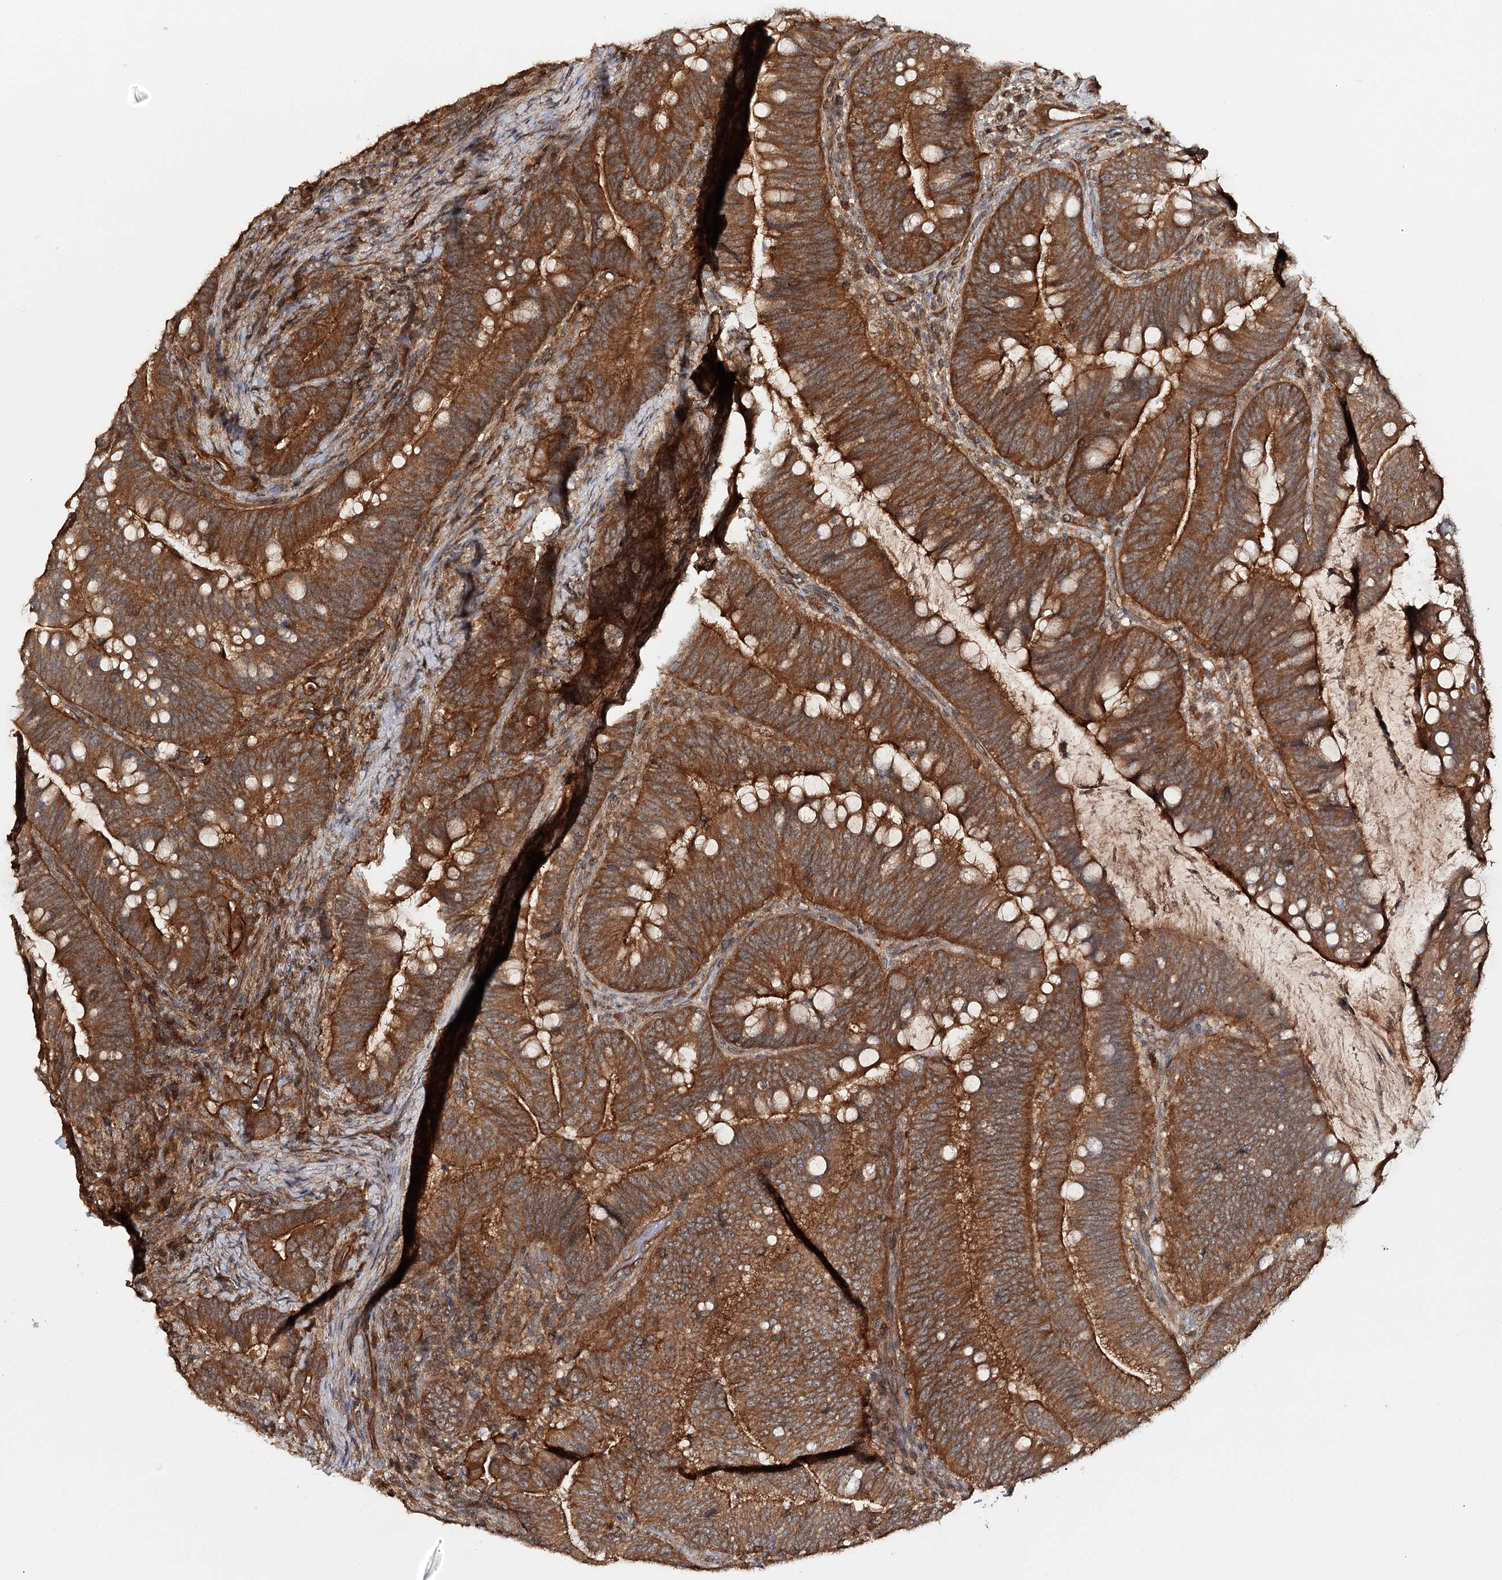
{"staining": {"intensity": "strong", "quantity": ">75%", "location": "cytoplasmic/membranous"}, "tissue": "colorectal cancer", "cell_type": "Tumor cells", "image_type": "cancer", "snomed": [{"axis": "morphology", "description": "Adenocarcinoma, NOS"}, {"axis": "topography", "description": "Colon"}], "caption": "The micrograph demonstrates a brown stain indicating the presence of a protein in the cytoplasmic/membranous of tumor cells in colorectal cancer.", "gene": "BCR", "patient": {"sex": "female", "age": 66}}